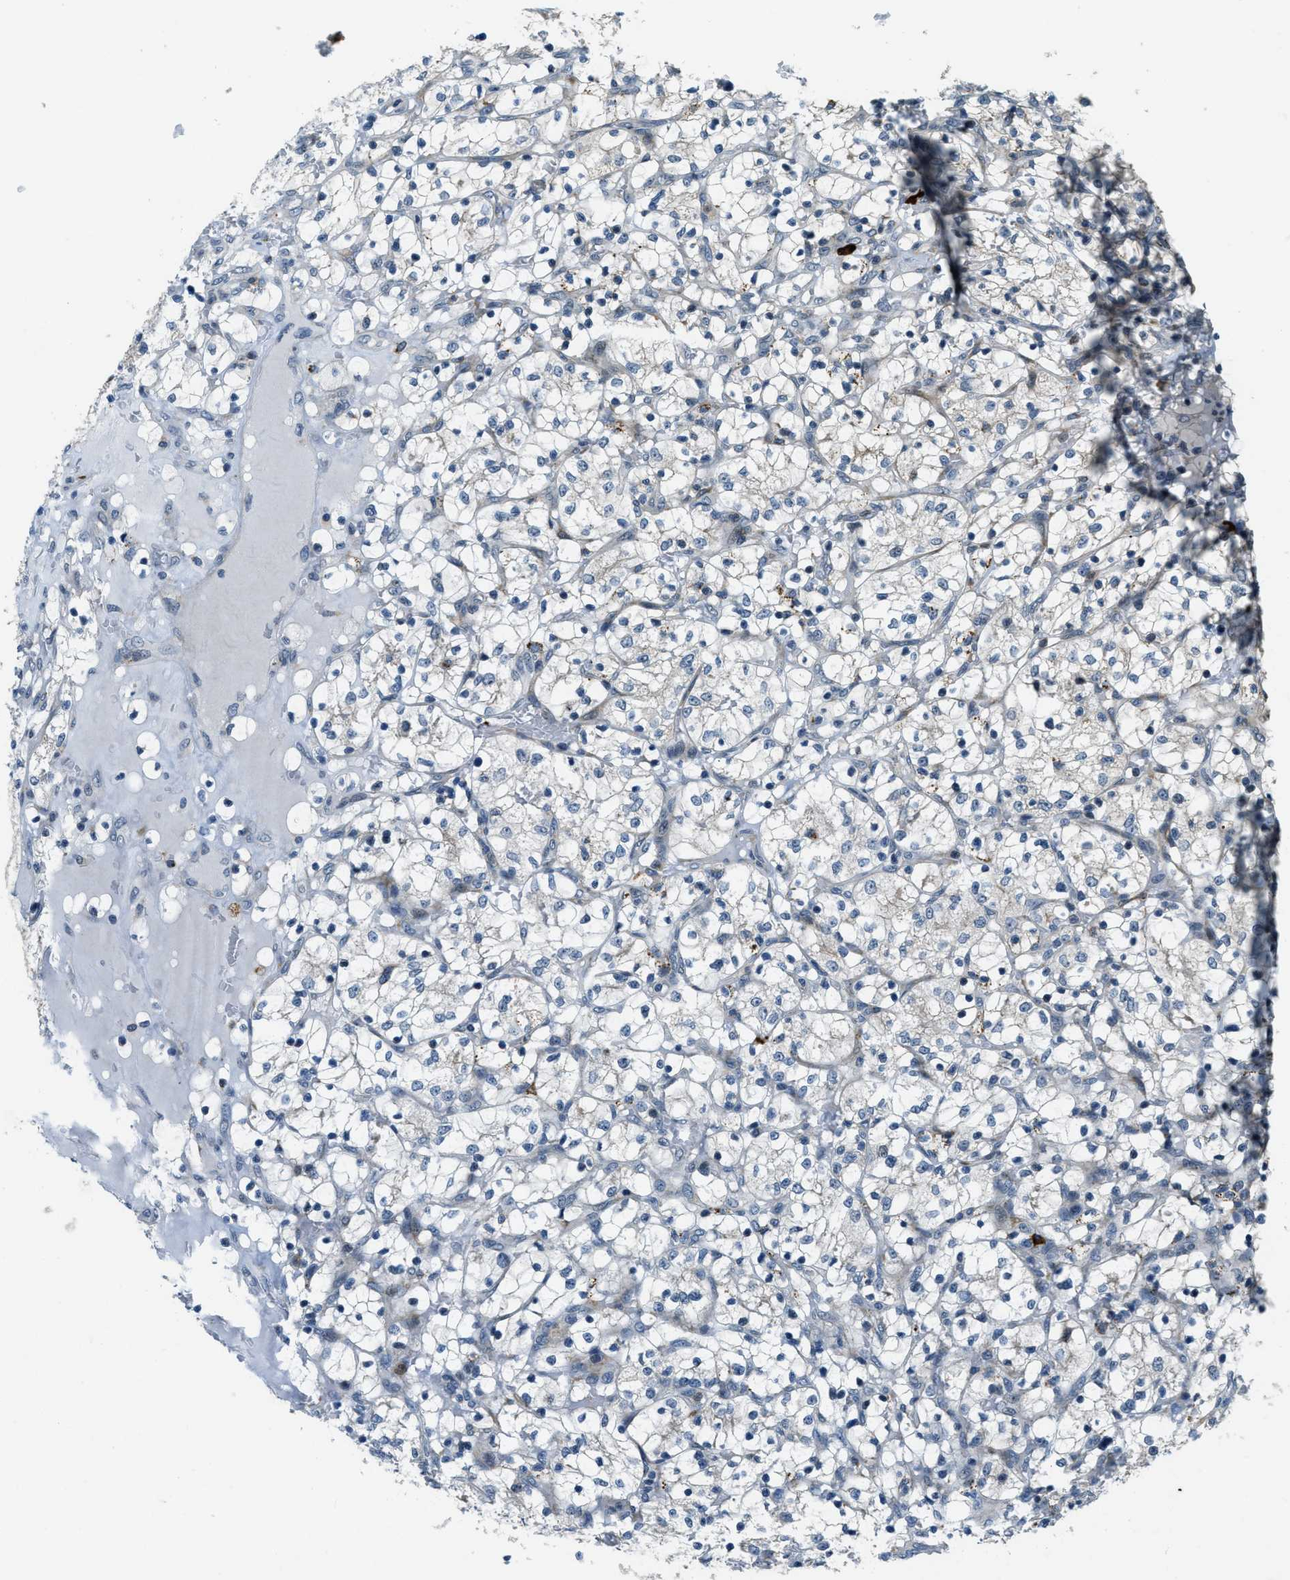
{"staining": {"intensity": "negative", "quantity": "none", "location": "none"}, "tissue": "renal cancer", "cell_type": "Tumor cells", "image_type": "cancer", "snomed": [{"axis": "morphology", "description": "Adenocarcinoma, NOS"}, {"axis": "topography", "description": "Kidney"}], "caption": "An image of human renal cancer (adenocarcinoma) is negative for staining in tumor cells. The staining was performed using DAB to visualize the protein expression in brown, while the nuclei were stained in blue with hematoxylin (Magnification: 20x).", "gene": "HERC2", "patient": {"sex": "female", "age": 69}}